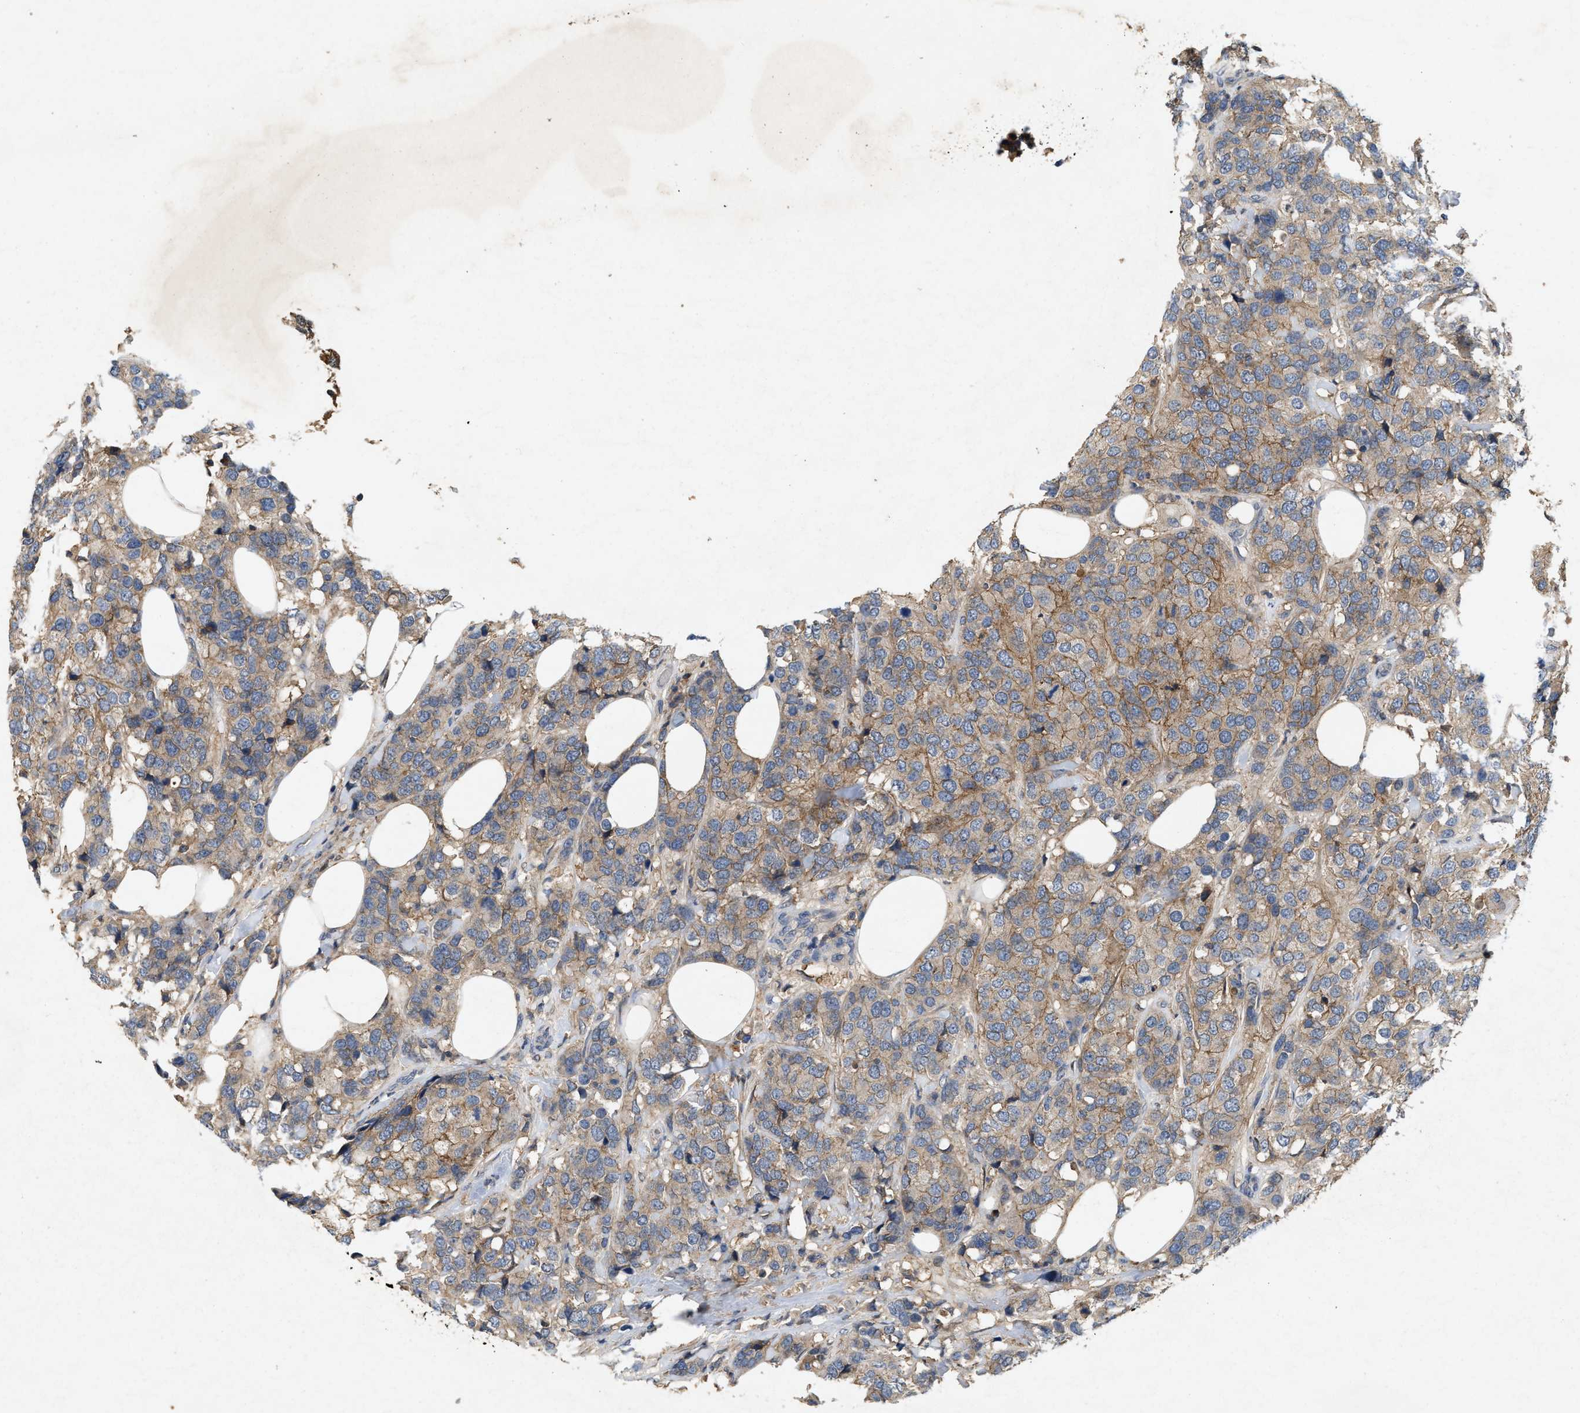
{"staining": {"intensity": "moderate", "quantity": ">75%", "location": "cytoplasmic/membranous"}, "tissue": "breast cancer", "cell_type": "Tumor cells", "image_type": "cancer", "snomed": [{"axis": "morphology", "description": "Lobular carcinoma"}, {"axis": "topography", "description": "Breast"}], "caption": "Immunohistochemistry of human breast cancer (lobular carcinoma) displays medium levels of moderate cytoplasmic/membranous expression in about >75% of tumor cells. The staining was performed using DAB (3,3'-diaminobenzidine) to visualize the protein expression in brown, while the nuclei were stained in blue with hematoxylin (Magnification: 20x).", "gene": "LPAR2", "patient": {"sex": "female", "age": 59}}